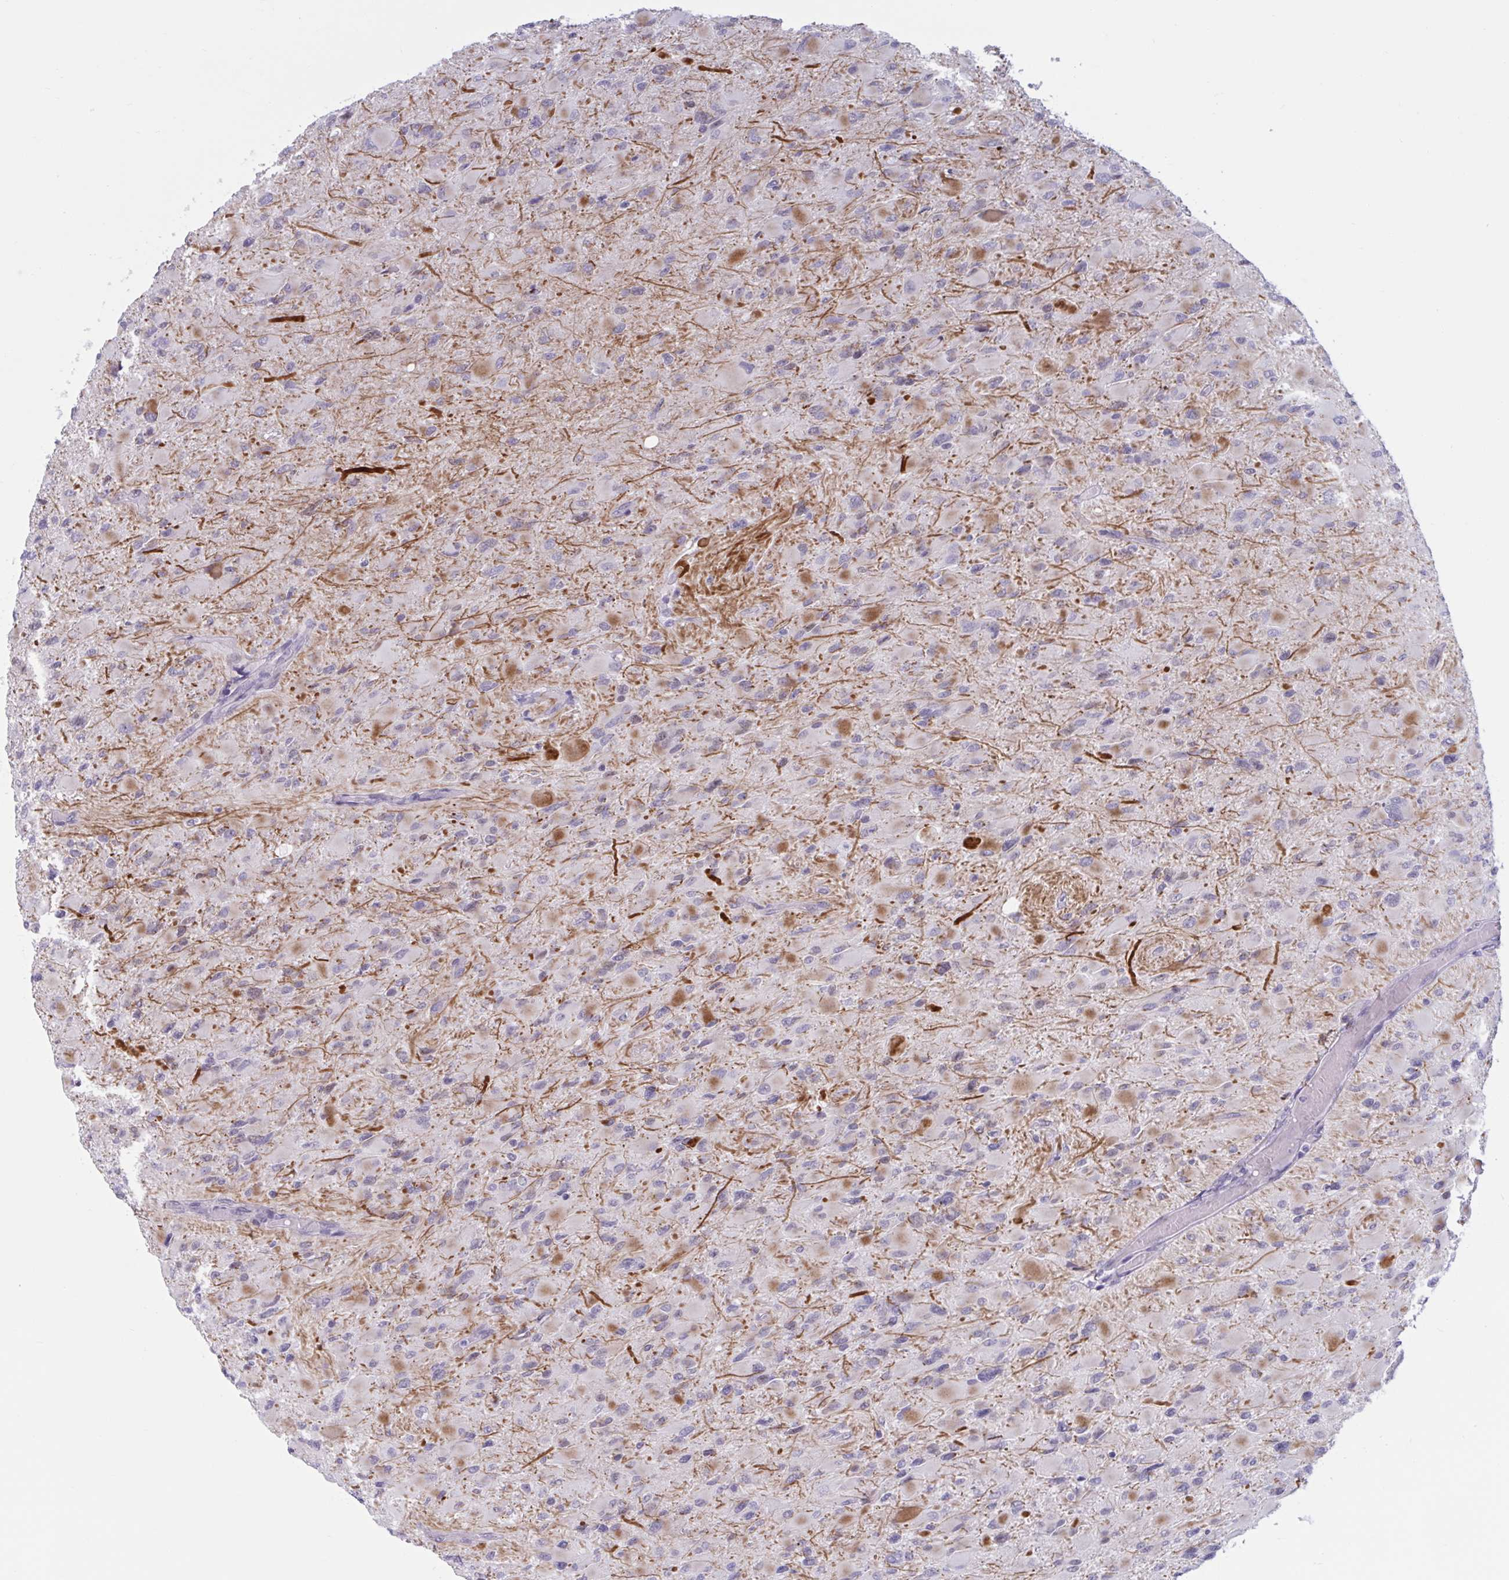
{"staining": {"intensity": "moderate", "quantity": "<25%", "location": "nuclear"}, "tissue": "glioma", "cell_type": "Tumor cells", "image_type": "cancer", "snomed": [{"axis": "morphology", "description": "Glioma, malignant, High grade"}, {"axis": "topography", "description": "Cerebral cortex"}], "caption": "Approximately <25% of tumor cells in human malignant high-grade glioma show moderate nuclear protein staining as visualized by brown immunohistochemical staining.", "gene": "MSMB", "patient": {"sex": "female", "age": 36}}